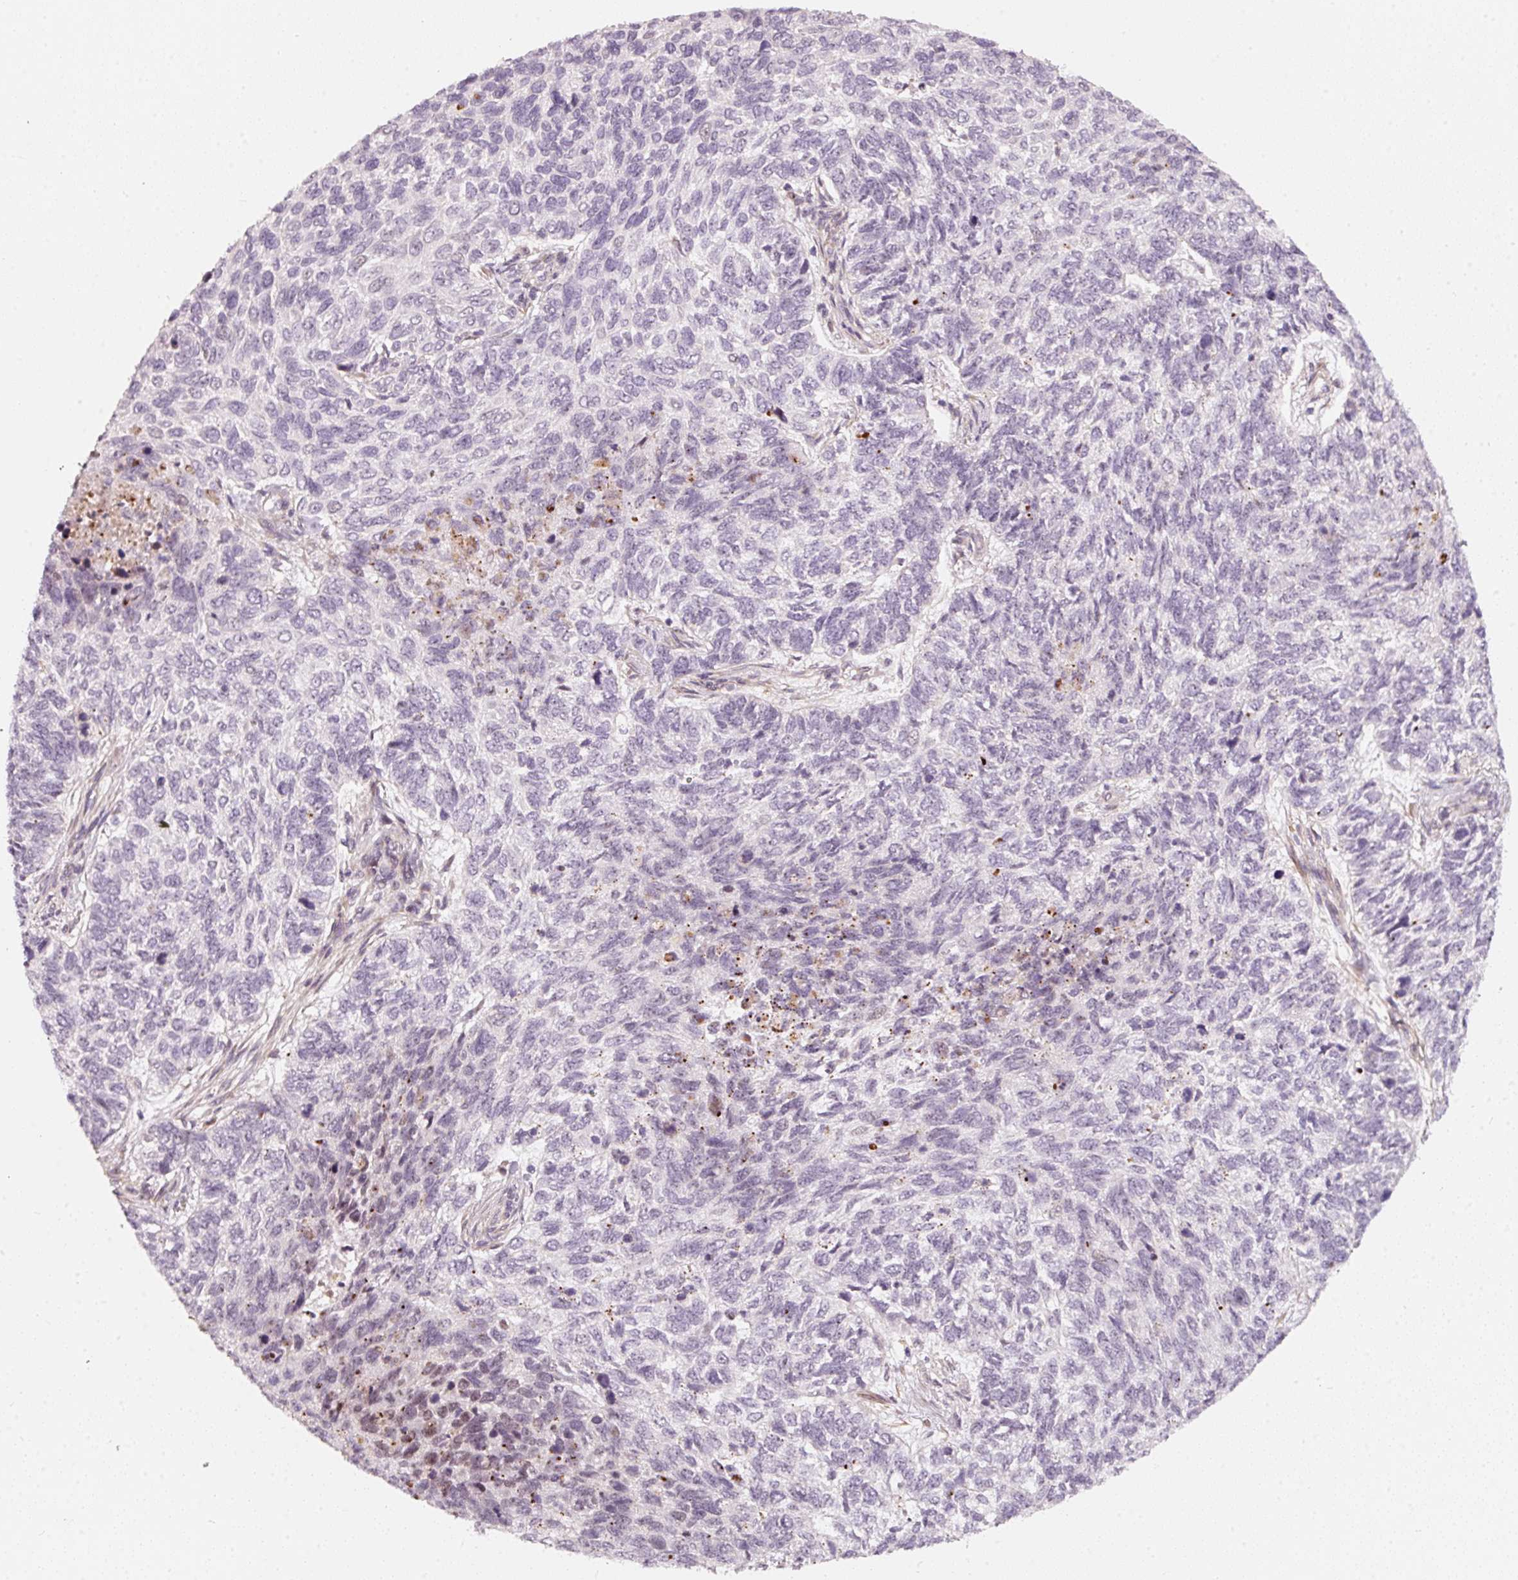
{"staining": {"intensity": "negative", "quantity": "none", "location": "none"}, "tissue": "skin cancer", "cell_type": "Tumor cells", "image_type": "cancer", "snomed": [{"axis": "morphology", "description": "Basal cell carcinoma"}, {"axis": "topography", "description": "Skin"}], "caption": "Basal cell carcinoma (skin) stained for a protein using immunohistochemistry (IHC) demonstrates no positivity tumor cells.", "gene": "MXRA8", "patient": {"sex": "female", "age": 65}}